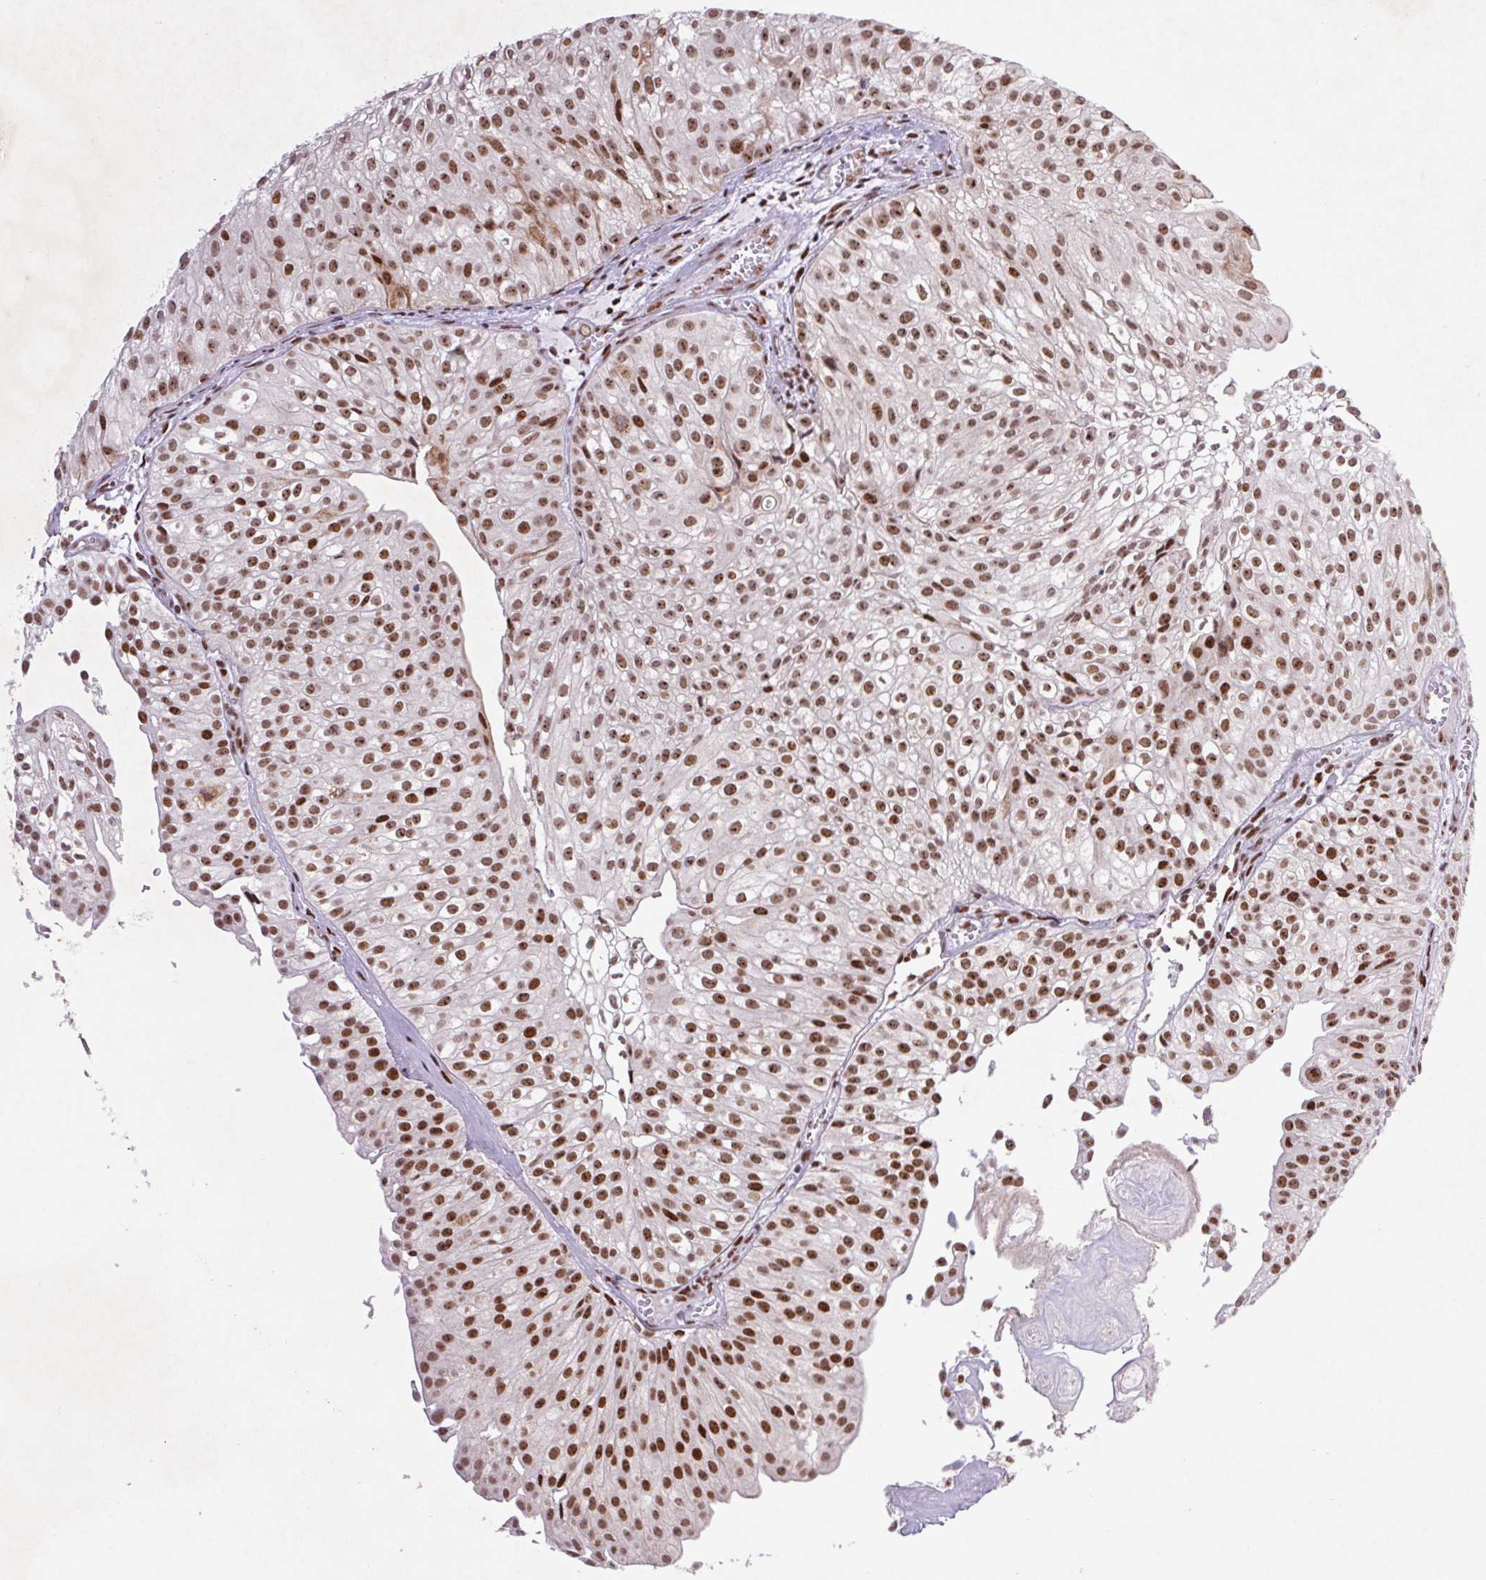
{"staining": {"intensity": "strong", "quantity": ">75%", "location": "nuclear"}, "tissue": "urothelial cancer", "cell_type": "Tumor cells", "image_type": "cancer", "snomed": [{"axis": "morphology", "description": "Urothelial carcinoma, Low grade"}, {"axis": "topography", "description": "Urinary bladder"}], "caption": "Low-grade urothelial carcinoma stained with a protein marker displays strong staining in tumor cells.", "gene": "LDLRAD4", "patient": {"sex": "male", "age": 70}}